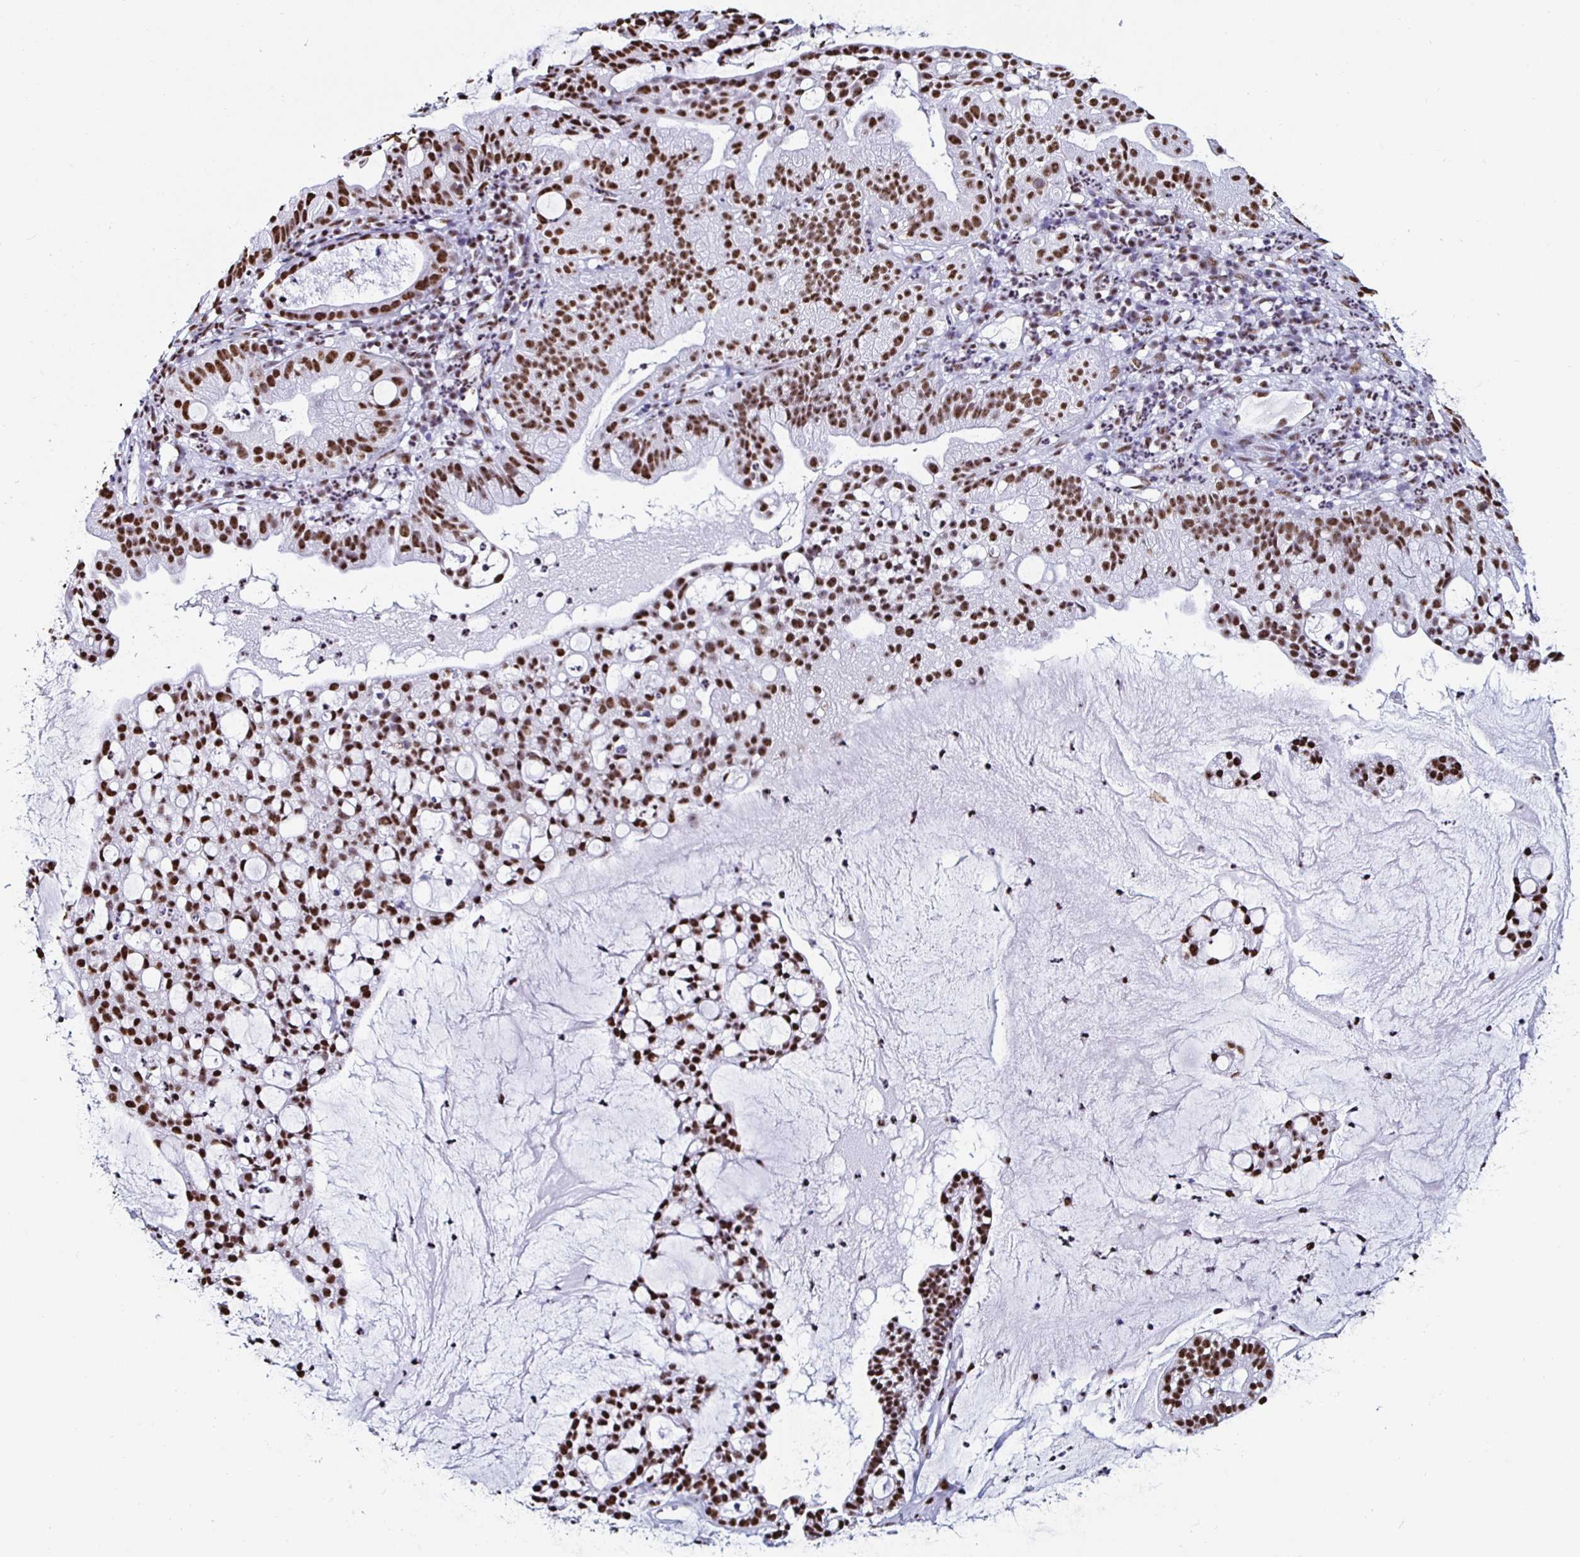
{"staining": {"intensity": "strong", "quantity": ">75%", "location": "nuclear"}, "tissue": "cervical cancer", "cell_type": "Tumor cells", "image_type": "cancer", "snomed": [{"axis": "morphology", "description": "Adenocarcinoma, NOS"}, {"axis": "topography", "description": "Cervix"}], "caption": "About >75% of tumor cells in adenocarcinoma (cervical) display strong nuclear protein positivity as visualized by brown immunohistochemical staining.", "gene": "DDX39B", "patient": {"sex": "female", "age": 41}}